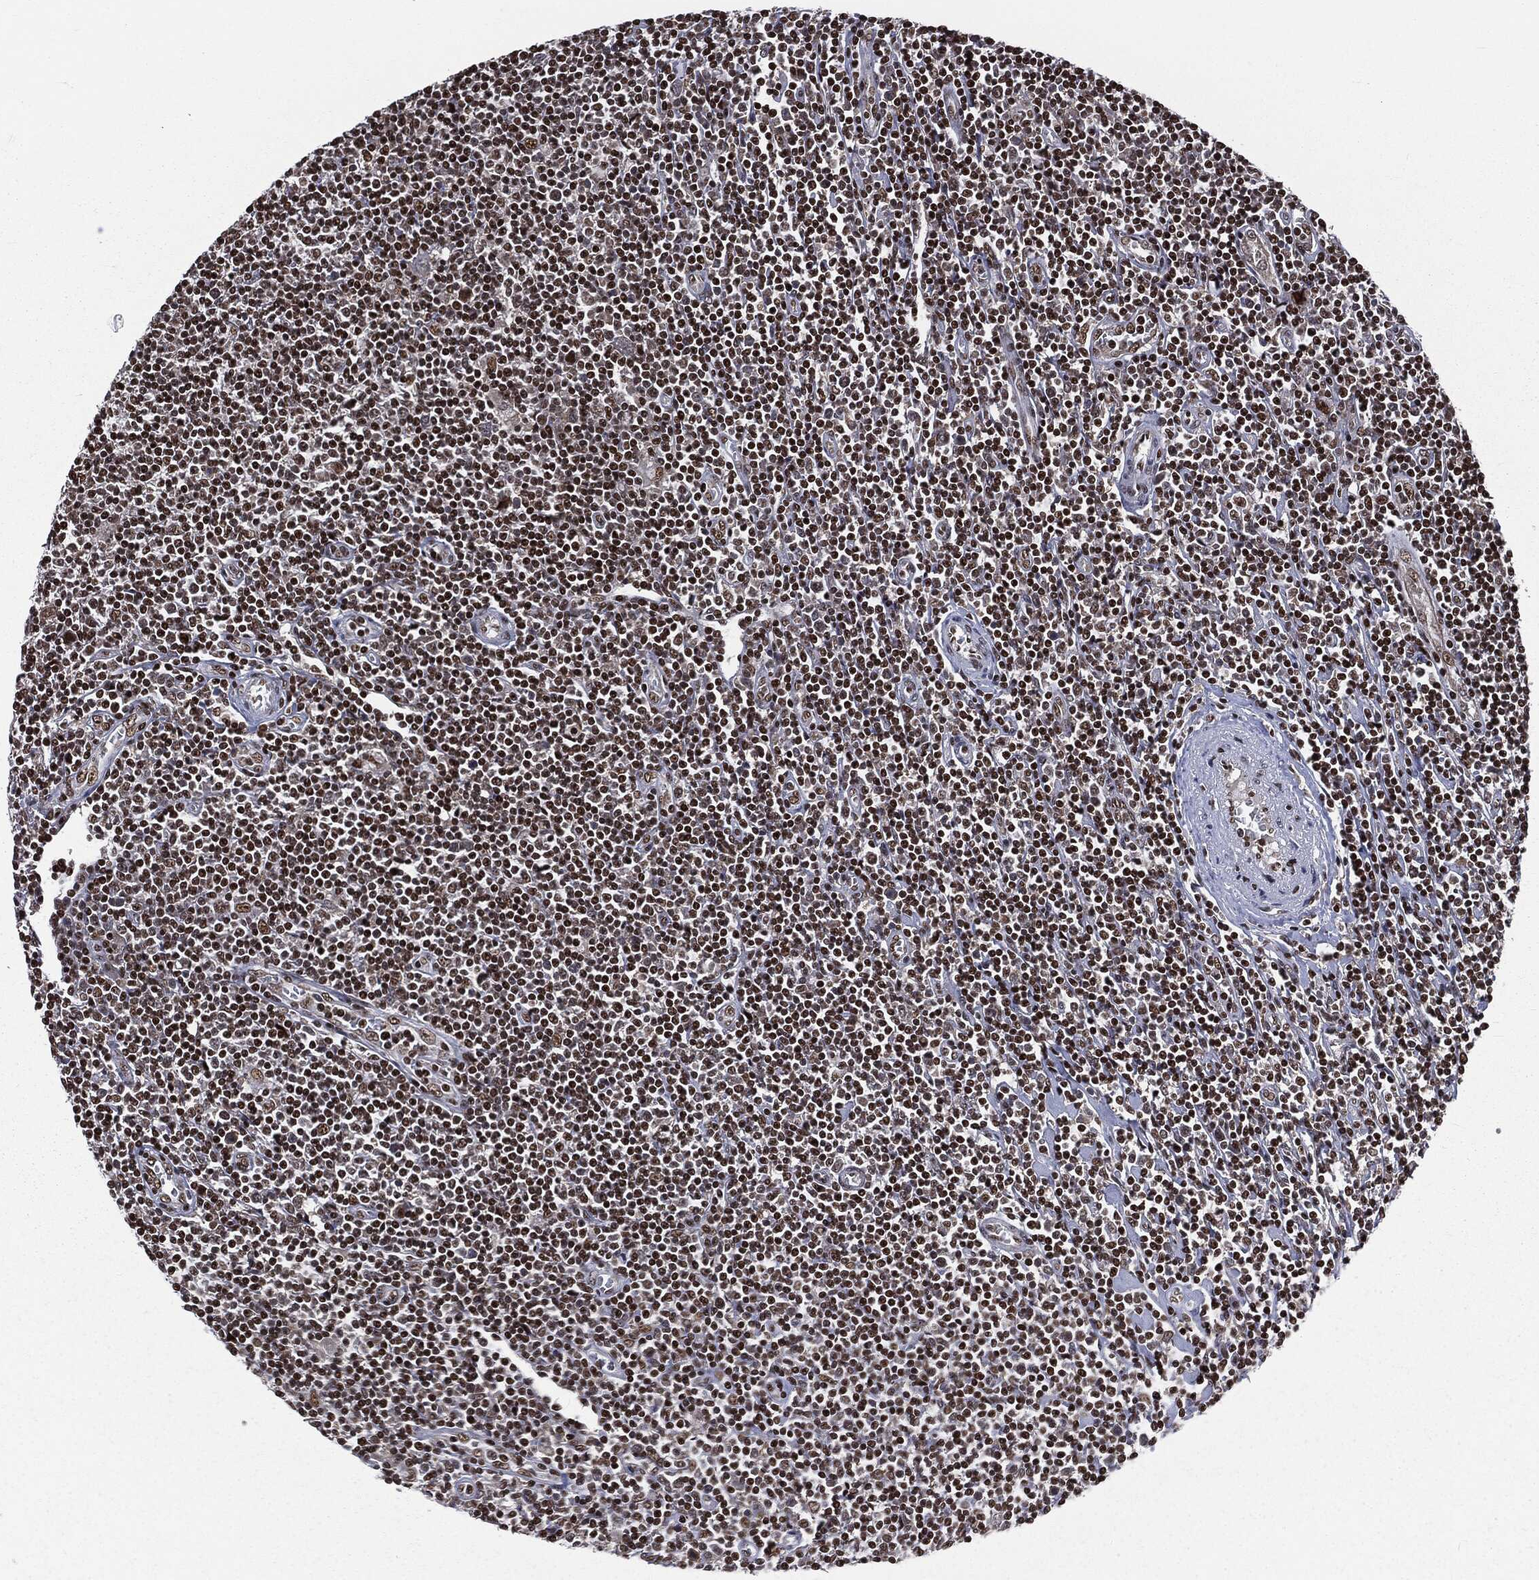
{"staining": {"intensity": "moderate", "quantity": ">75%", "location": "nuclear"}, "tissue": "lymphoma", "cell_type": "Tumor cells", "image_type": "cancer", "snomed": [{"axis": "morphology", "description": "Hodgkin's disease, NOS"}, {"axis": "topography", "description": "Lymph node"}], "caption": "Human Hodgkin's disease stained for a protein (brown) reveals moderate nuclear positive expression in approximately >75% of tumor cells.", "gene": "DPH2", "patient": {"sex": "male", "age": 40}}